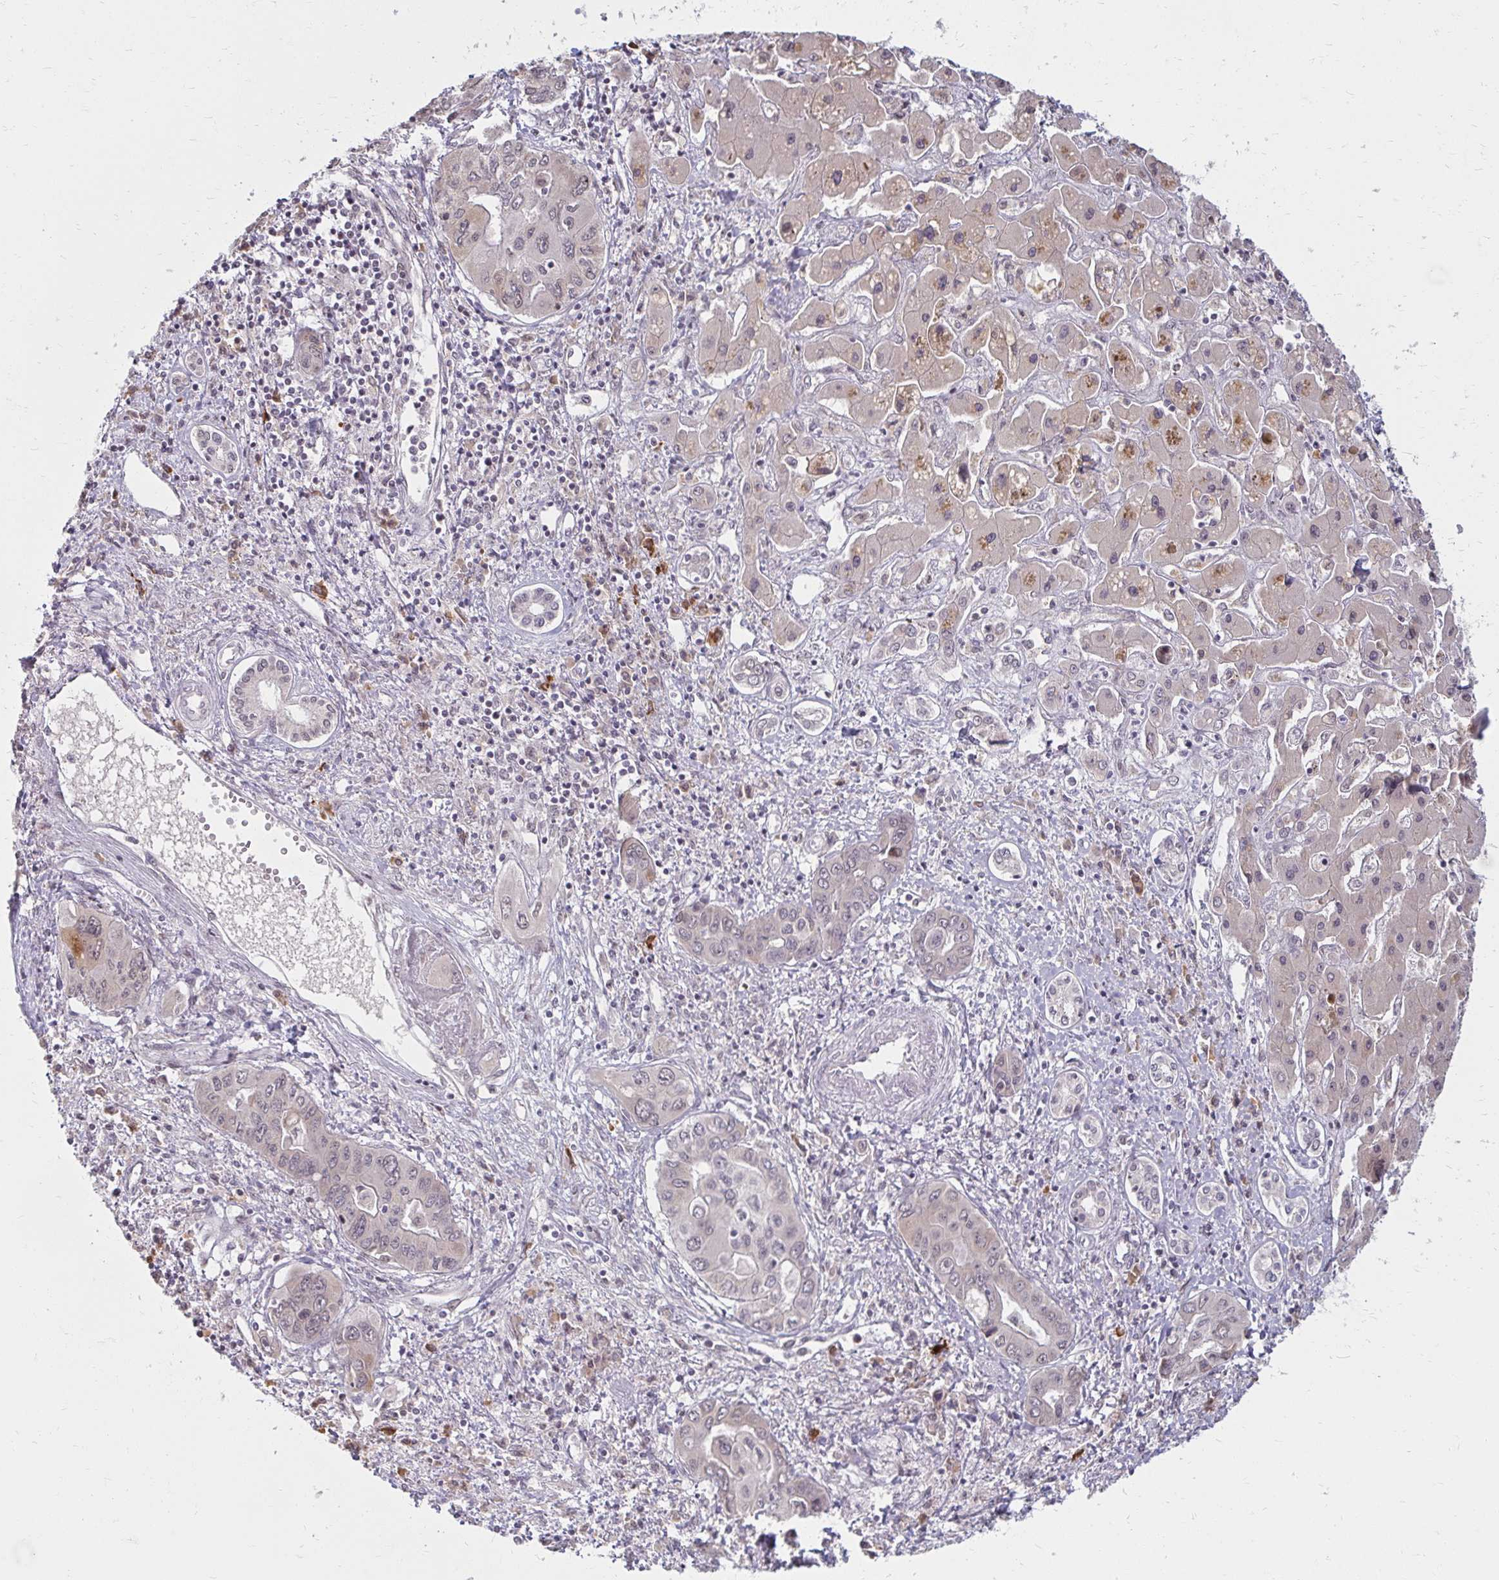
{"staining": {"intensity": "negative", "quantity": "none", "location": "none"}, "tissue": "liver cancer", "cell_type": "Tumor cells", "image_type": "cancer", "snomed": [{"axis": "morphology", "description": "Cholangiocarcinoma"}, {"axis": "topography", "description": "Liver"}], "caption": "High power microscopy micrograph of an immunohistochemistry photomicrograph of cholangiocarcinoma (liver), revealing no significant expression in tumor cells.", "gene": "DDN", "patient": {"sex": "male", "age": 67}}